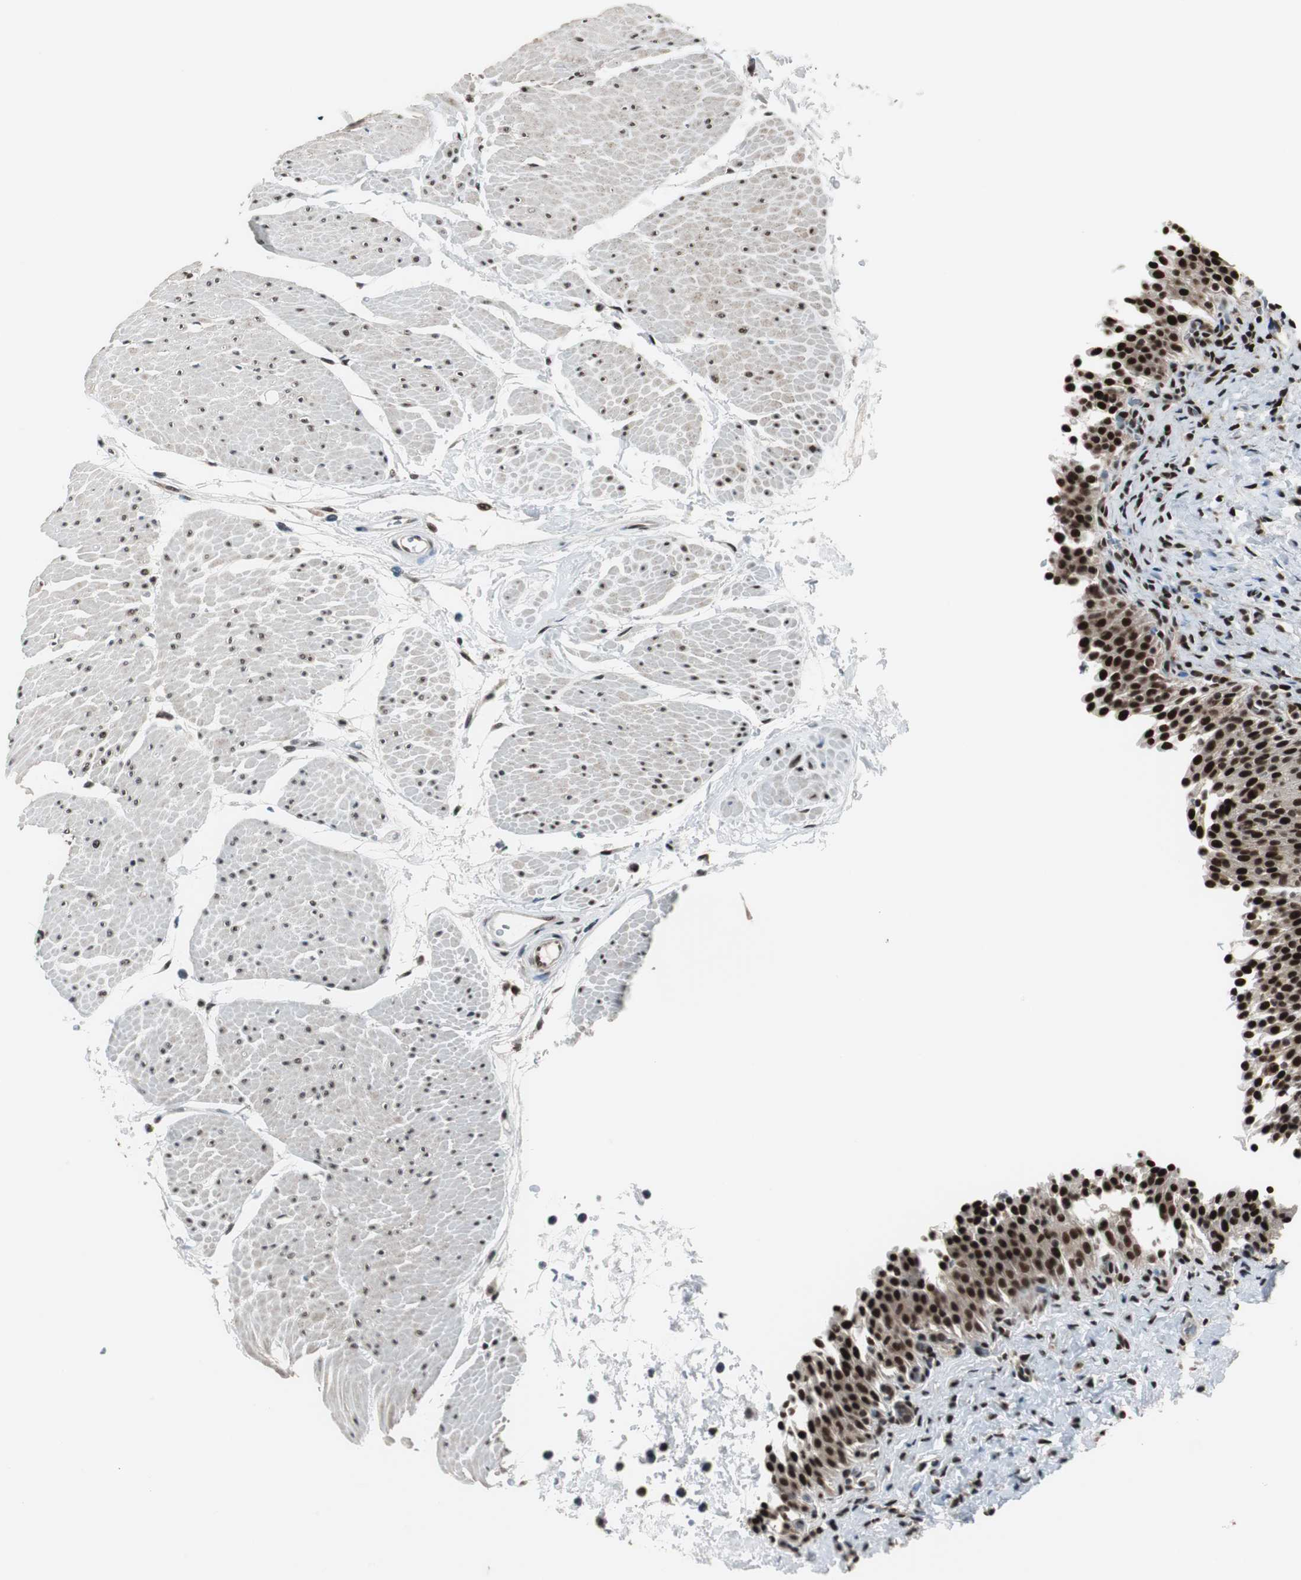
{"staining": {"intensity": "strong", "quantity": ">75%", "location": "nuclear"}, "tissue": "urinary bladder", "cell_type": "Urothelial cells", "image_type": "normal", "snomed": [{"axis": "morphology", "description": "Normal tissue, NOS"}, {"axis": "topography", "description": "Urinary bladder"}], "caption": "Immunohistochemical staining of normal human urinary bladder shows >75% levels of strong nuclear protein positivity in approximately >75% of urothelial cells.", "gene": "CDK9", "patient": {"sex": "male", "age": 51}}